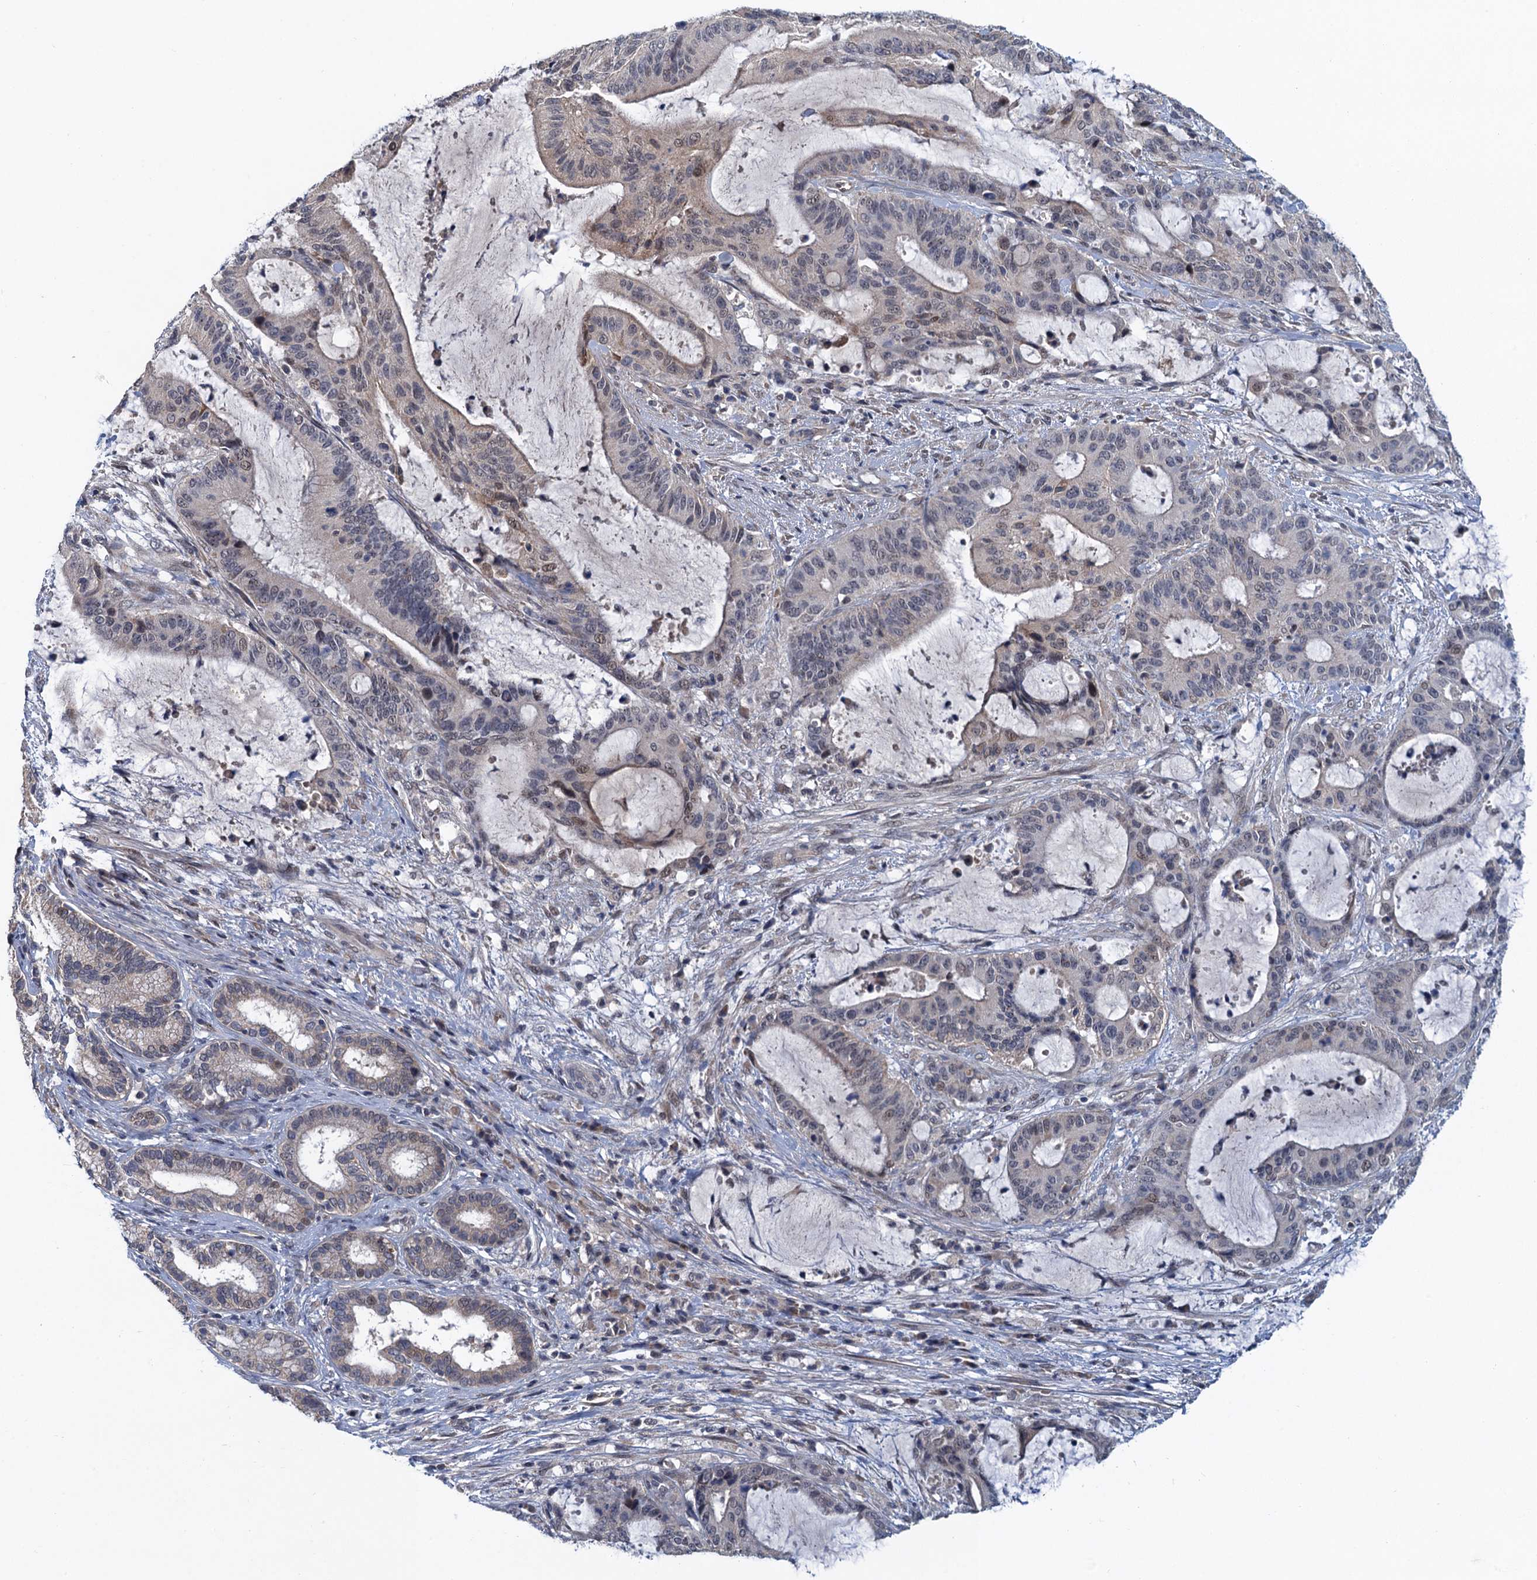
{"staining": {"intensity": "weak", "quantity": "<25%", "location": "nuclear"}, "tissue": "liver cancer", "cell_type": "Tumor cells", "image_type": "cancer", "snomed": [{"axis": "morphology", "description": "Normal tissue, NOS"}, {"axis": "morphology", "description": "Cholangiocarcinoma"}, {"axis": "topography", "description": "Liver"}, {"axis": "topography", "description": "Peripheral nerve tissue"}], "caption": "Human liver cholangiocarcinoma stained for a protein using immunohistochemistry (IHC) displays no expression in tumor cells.", "gene": "MDM1", "patient": {"sex": "female", "age": 73}}